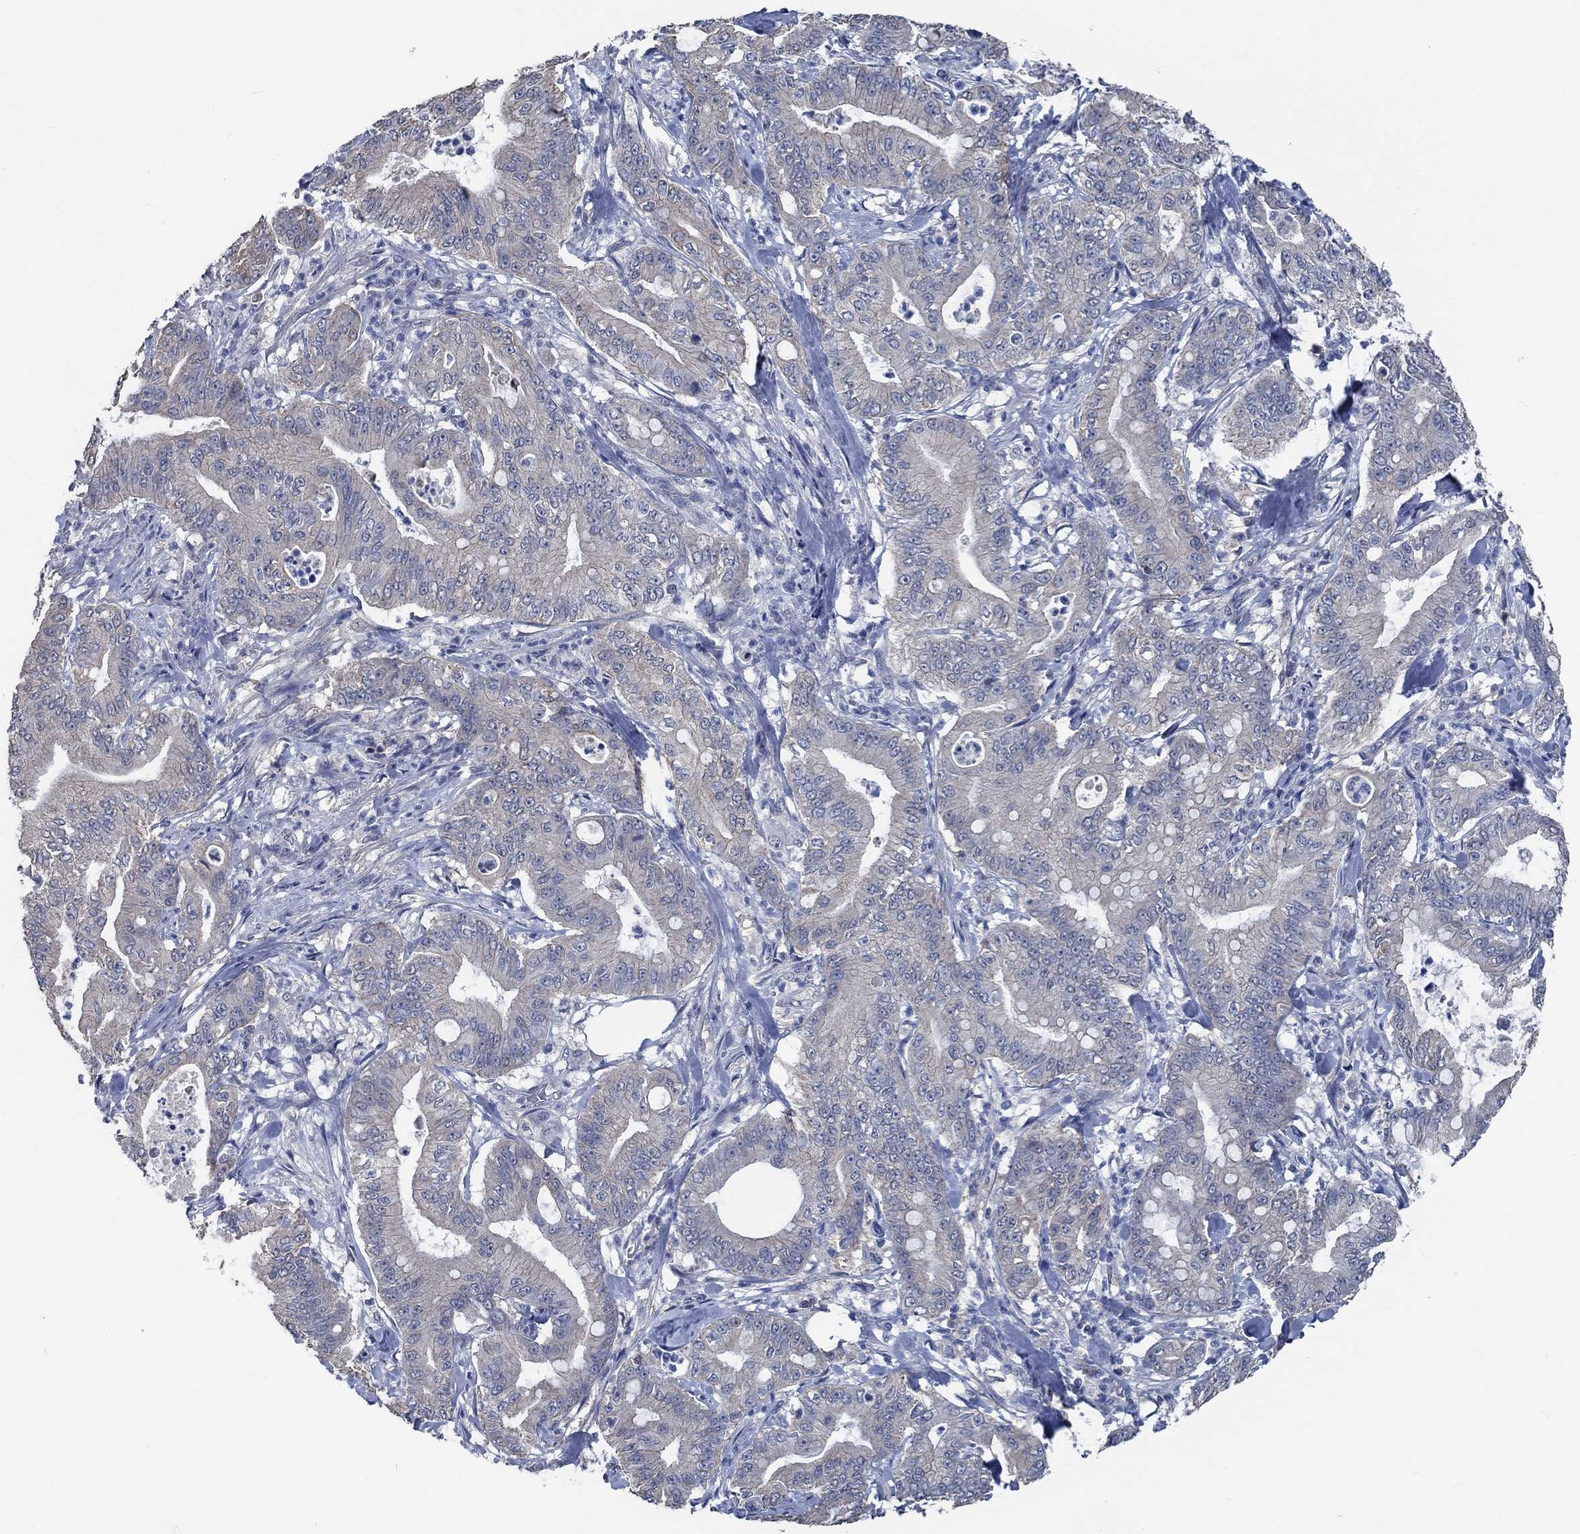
{"staining": {"intensity": "negative", "quantity": "none", "location": "none"}, "tissue": "pancreatic cancer", "cell_type": "Tumor cells", "image_type": "cancer", "snomed": [{"axis": "morphology", "description": "Adenocarcinoma, NOS"}, {"axis": "topography", "description": "Pancreas"}], "caption": "Photomicrograph shows no protein expression in tumor cells of pancreatic cancer (adenocarcinoma) tissue.", "gene": "OBSCN", "patient": {"sex": "male", "age": 71}}